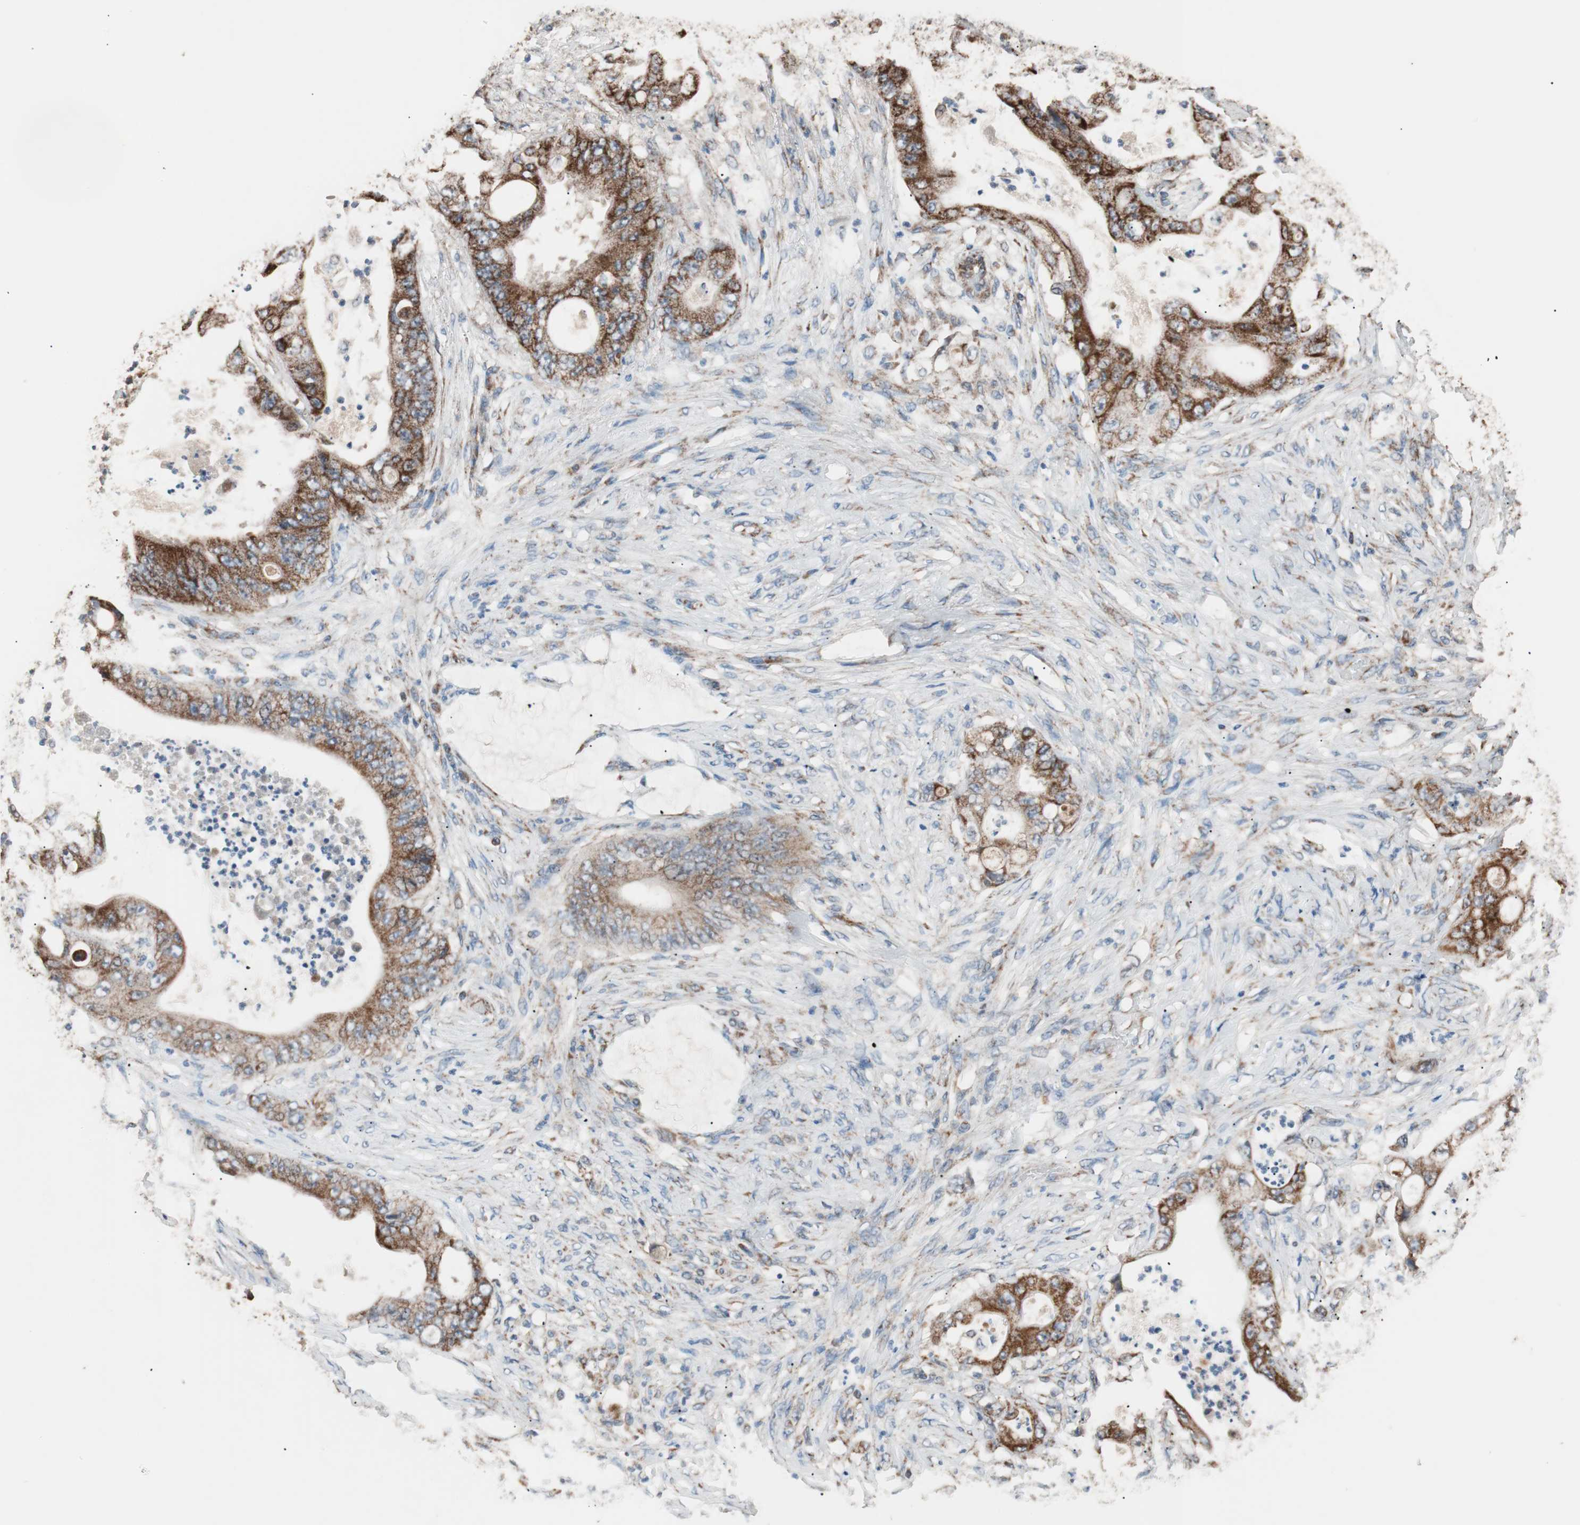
{"staining": {"intensity": "strong", "quantity": ">75%", "location": "cytoplasmic/membranous"}, "tissue": "stomach cancer", "cell_type": "Tumor cells", "image_type": "cancer", "snomed": [{"axis": "morphology", "description": "Adenocarcinoma, NOS"}, {"axis": "topography", "description": "Stomach"}], "caption": "A high-resolution micrograph shows immunohistochemistry (IHC) staining of stomach cancer, which reveals strong cytoplasmic/membranous expression in about >75% of tumor cells.", "gene": "PITRM1", "patient": {"sex": "female", "age": 73}}